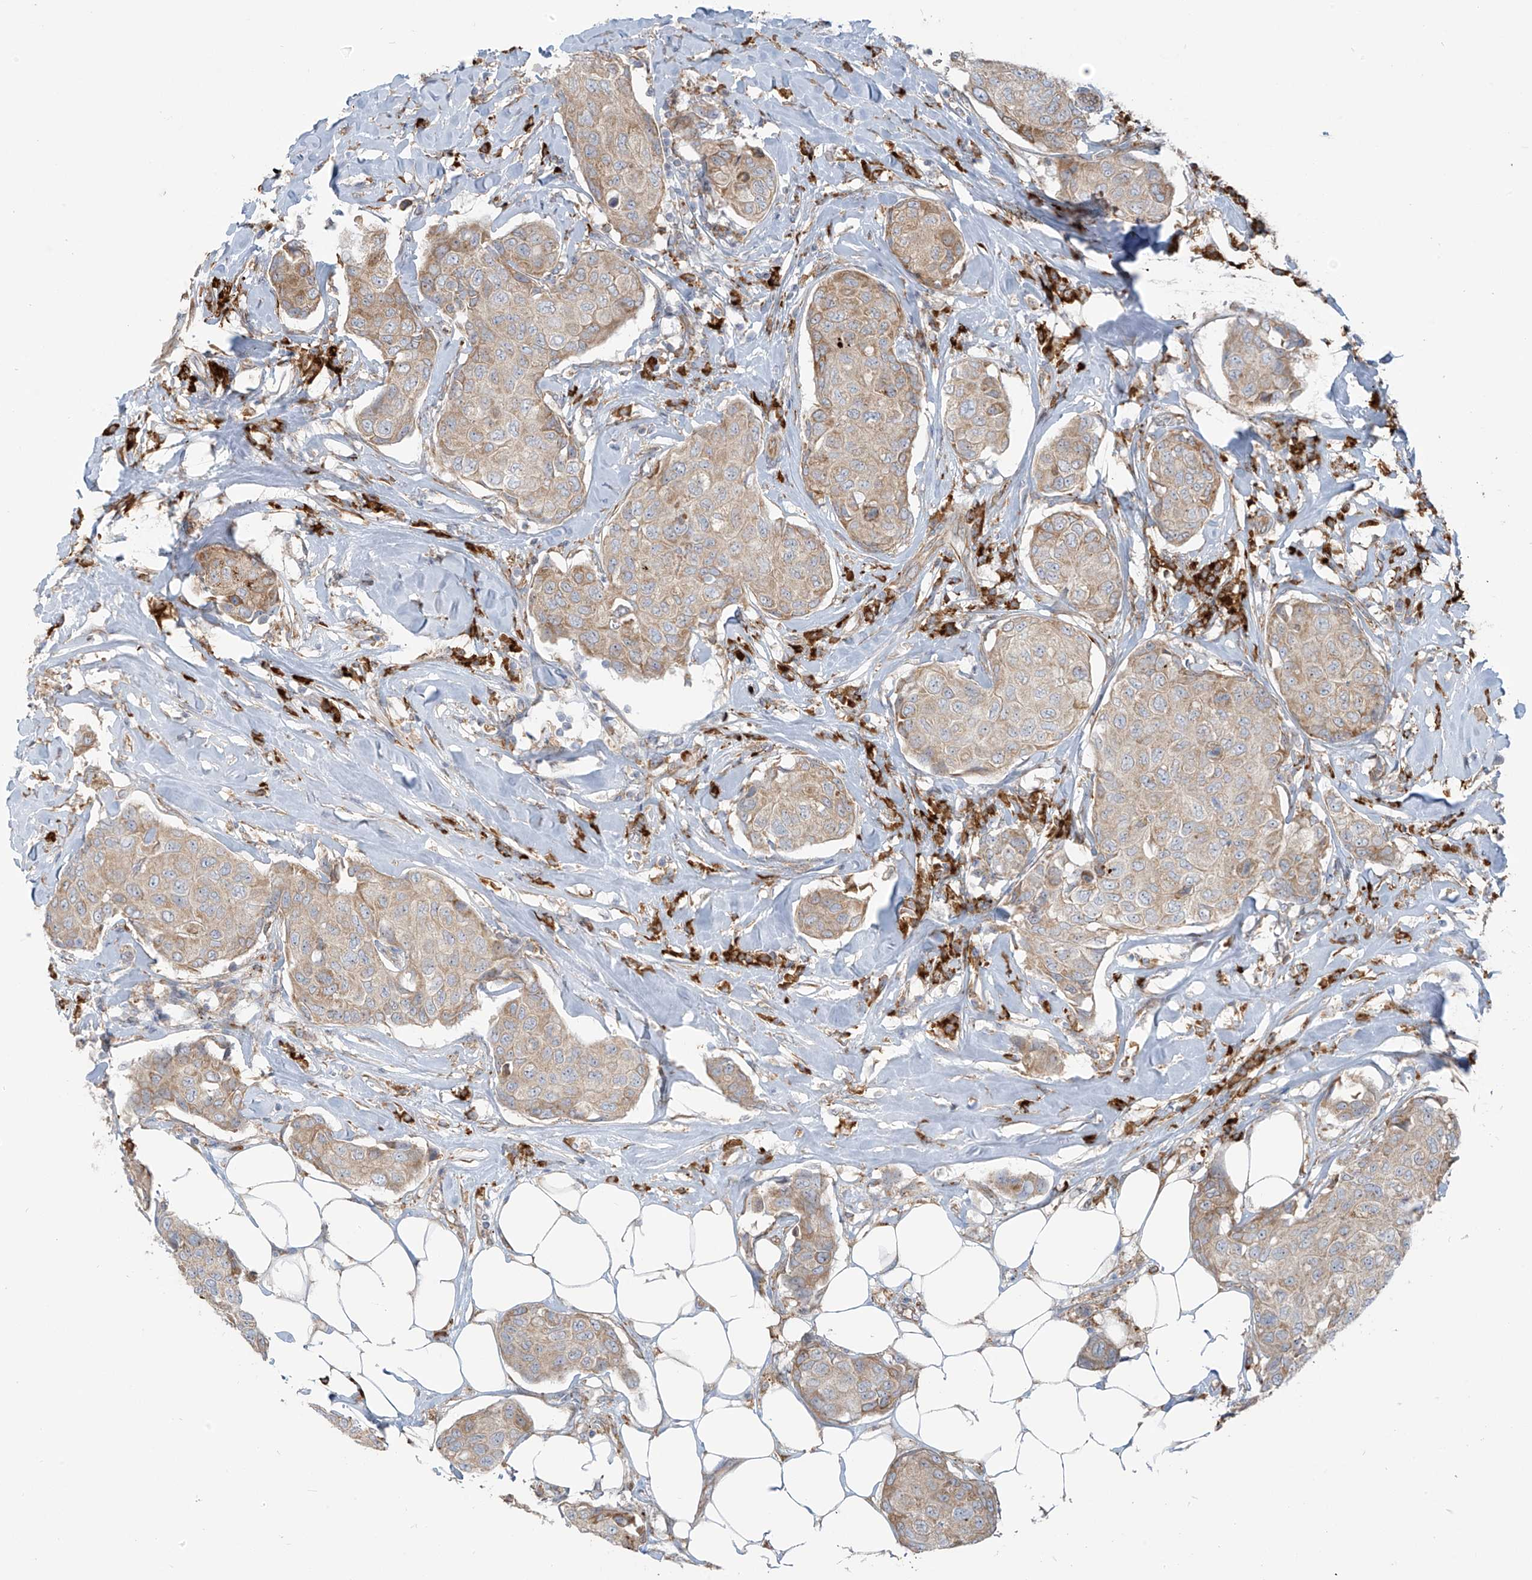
{"staining": {"intensity": "weak", "quantity": ">75%", "location": "cytoplasmic/membranous"}, "tissue": "breast cancer", "cell_type": "Tumor cells", "image_type": "cancer", "snomed": [{"axis": "morphology", "description": "Duct carcinoma"}, {"axis": "topography", "description": "Breast"}], "caption": "Breast cancer stained with a protein marker demonstrates weak staining in tumor cells.", "gene": "KATNIP", "patient": {"sex": "female", "age": 80}}